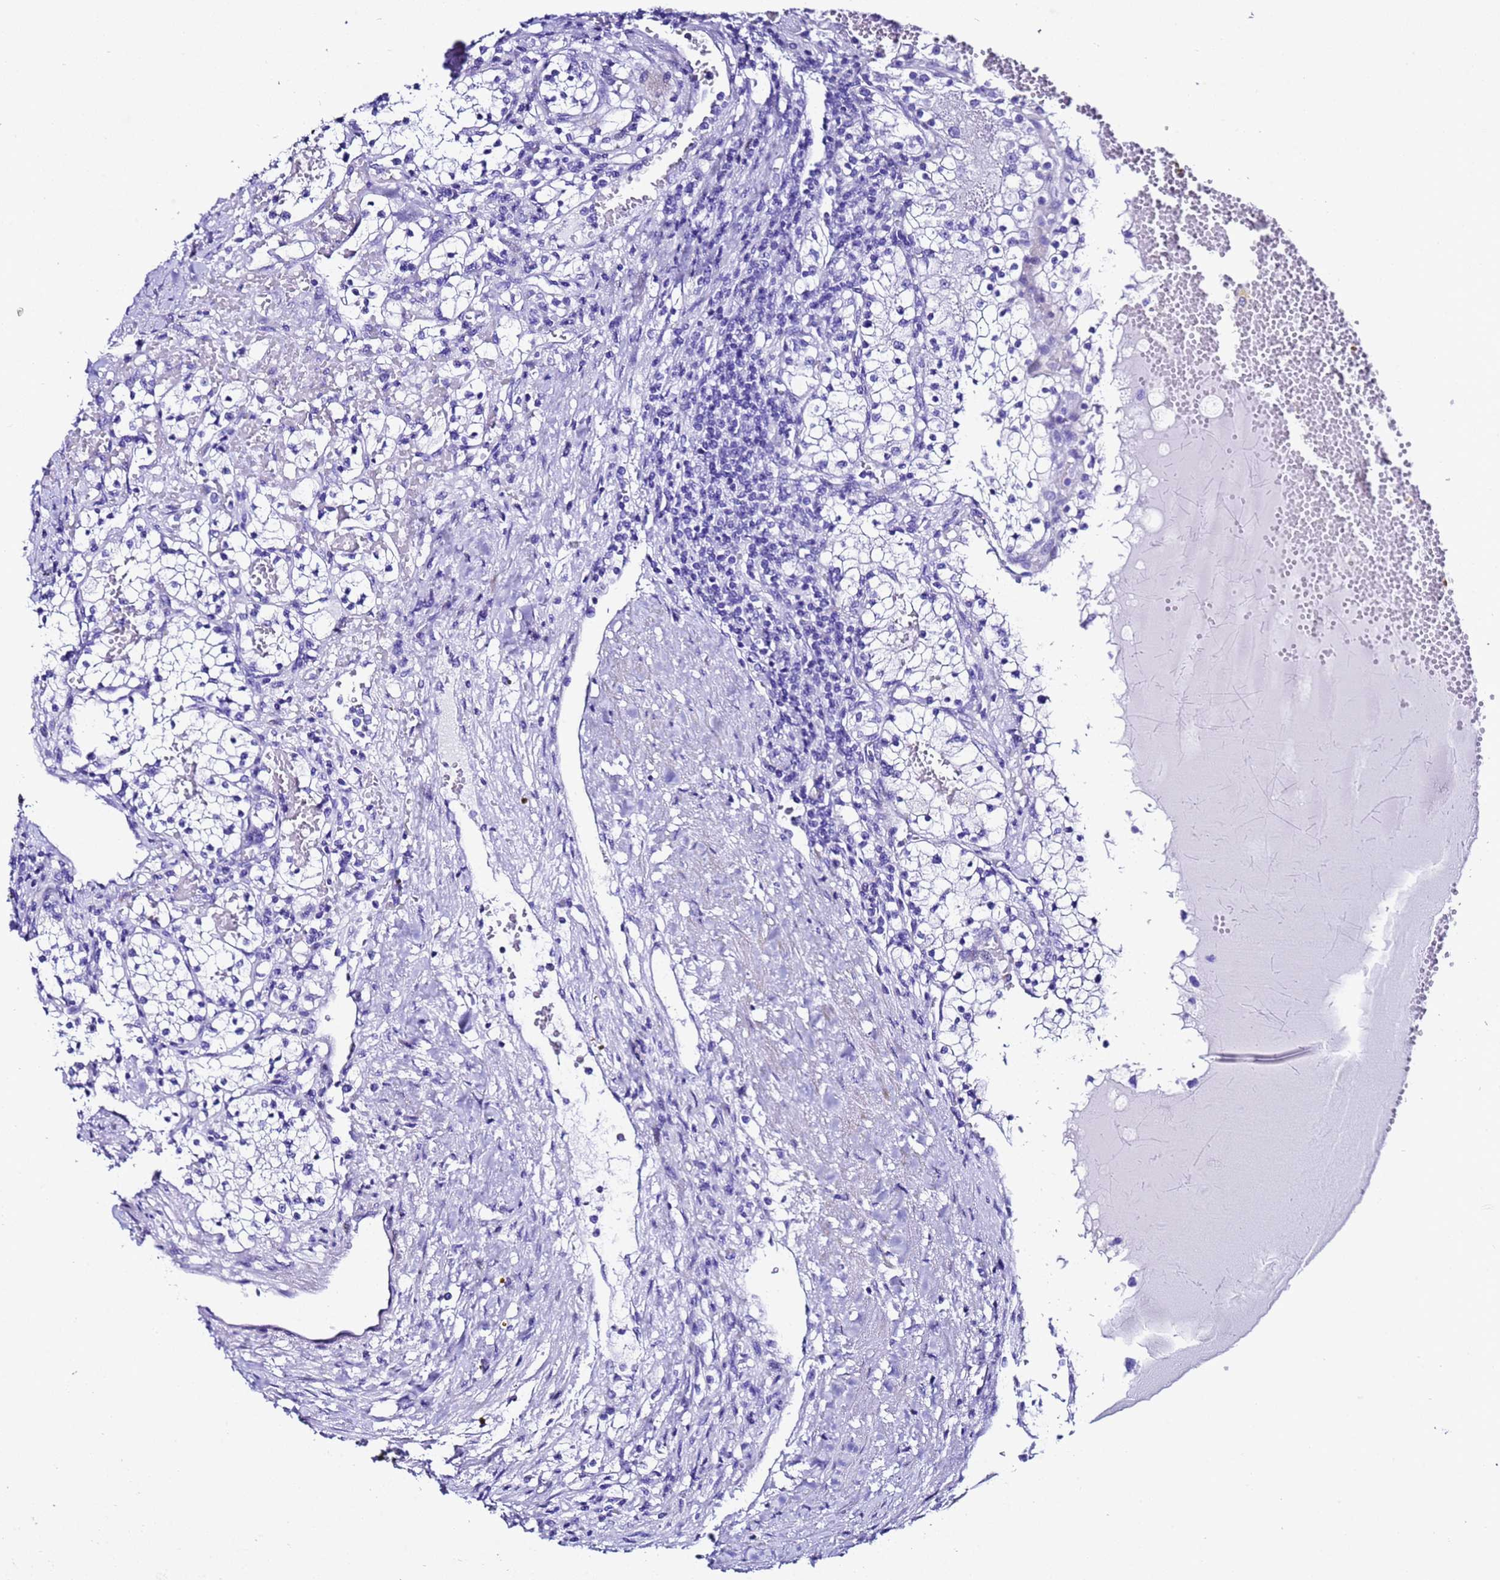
{"staining": {"intensity": "negative", "quantity": "none", "location": "none"}, "tissue": "renal cancer", "cell_type": "Tumor cells", "image_type": "cancer", "snomed": [{"axis": "morphology", "description": "Normal tissue, NOS"}, {"axis": "morphology", "description": "Adenocarcinoma, NOS"}, {"axis": "topography", "description": "Kidney"}], "caption": "Immunohistochemical staining of renal adenocarcinoma shows no significant positivity in tumor cells.", "gene": "UGT2B10", "patient": {"sex": "male", "age": 68}}